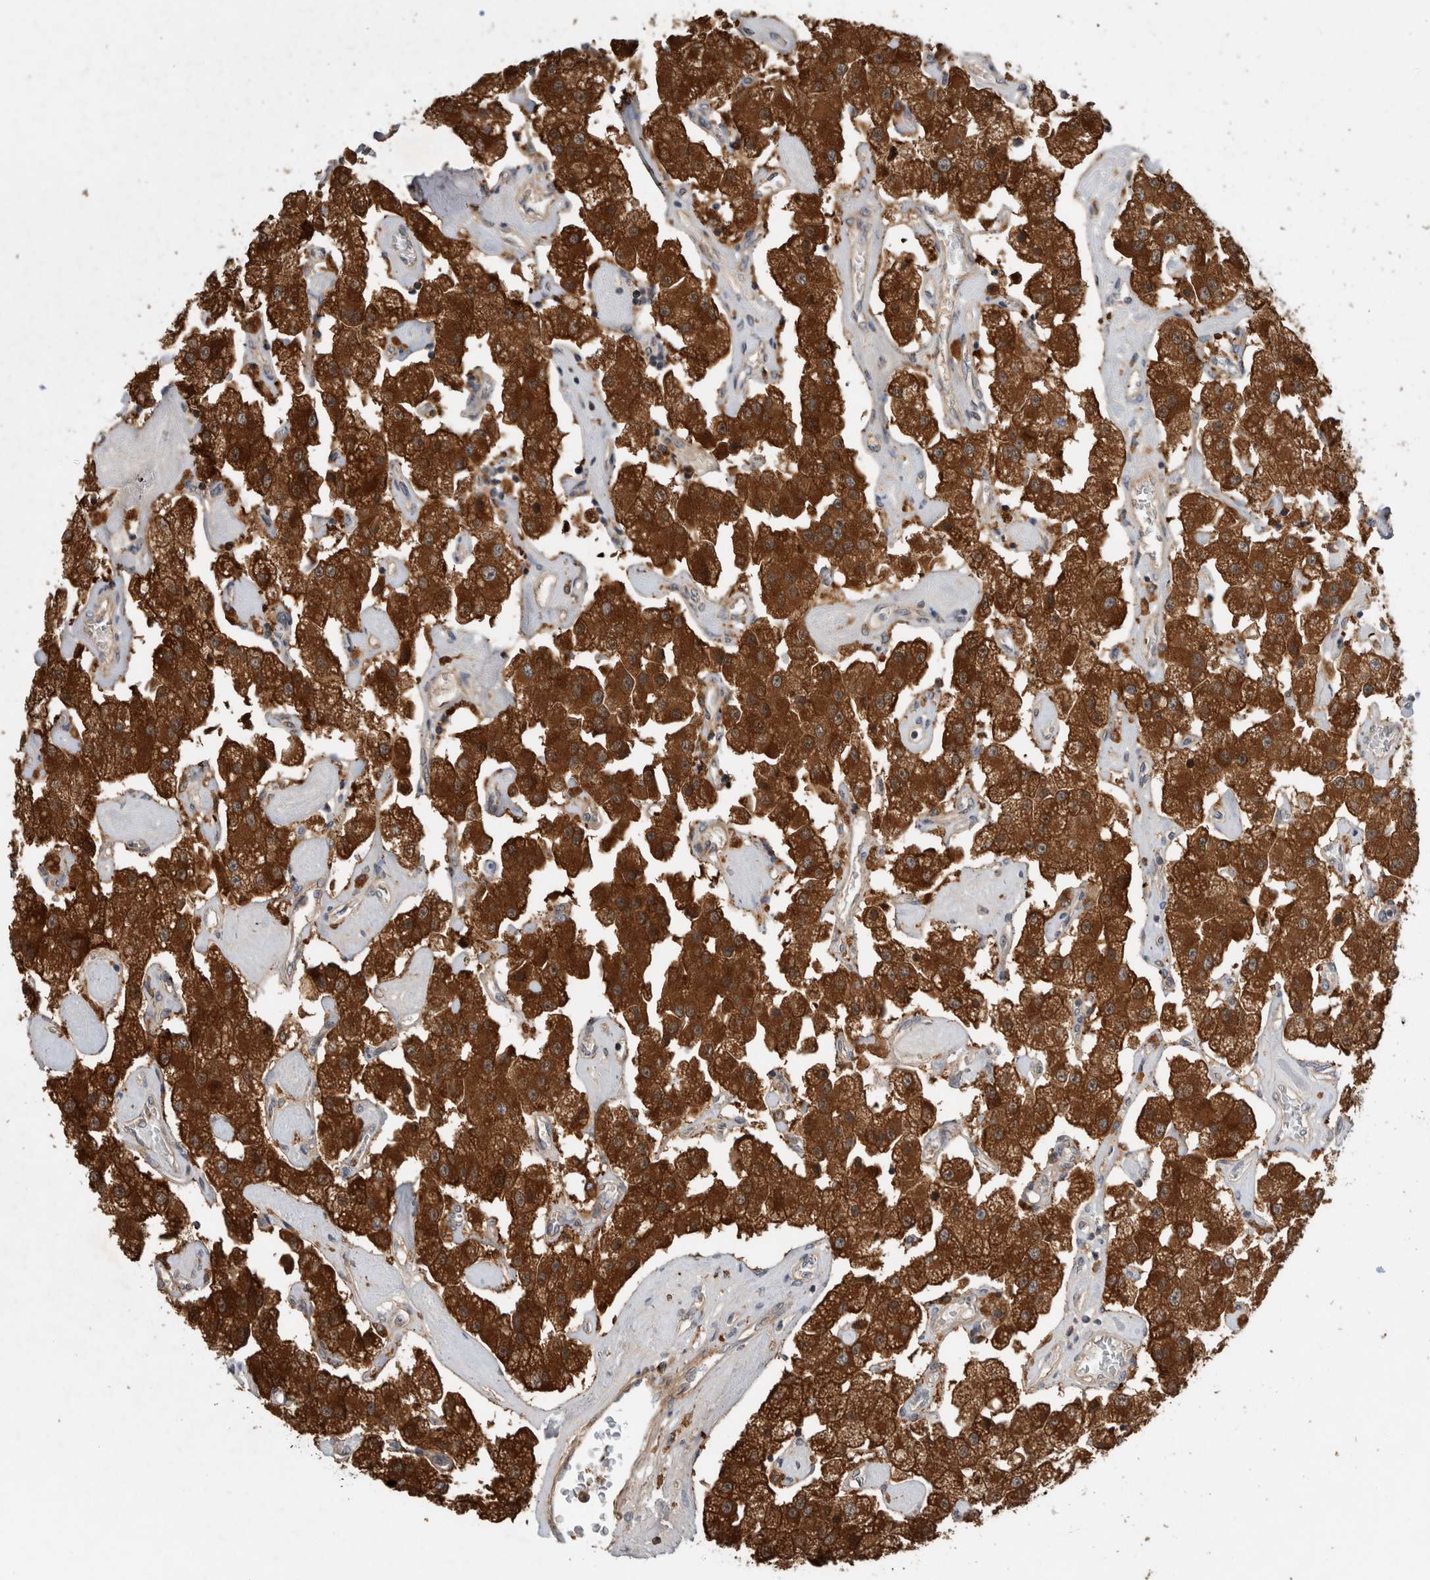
{"staining": {"intensity": "strong", "quantity": ">75%", "location": "cytoplasmic/membranous"}, "tissue": "carcinoid", "cell_type": "Tumor cells", "image_type": "cancer", "snomed": [{"axis": "morphology", "description": "Carcinoid, malignant, NOS"}, {"axis": "topography", "description": "Pancreas"}], "caption": "Immunohistochemical staining of malignant carcinoid reveals strong cytoplasmic/membranous protein expression in approximately >75% of tumor cells.", "gene": "ADGRL3", "patient": {"sex": "male", "age": 41}}